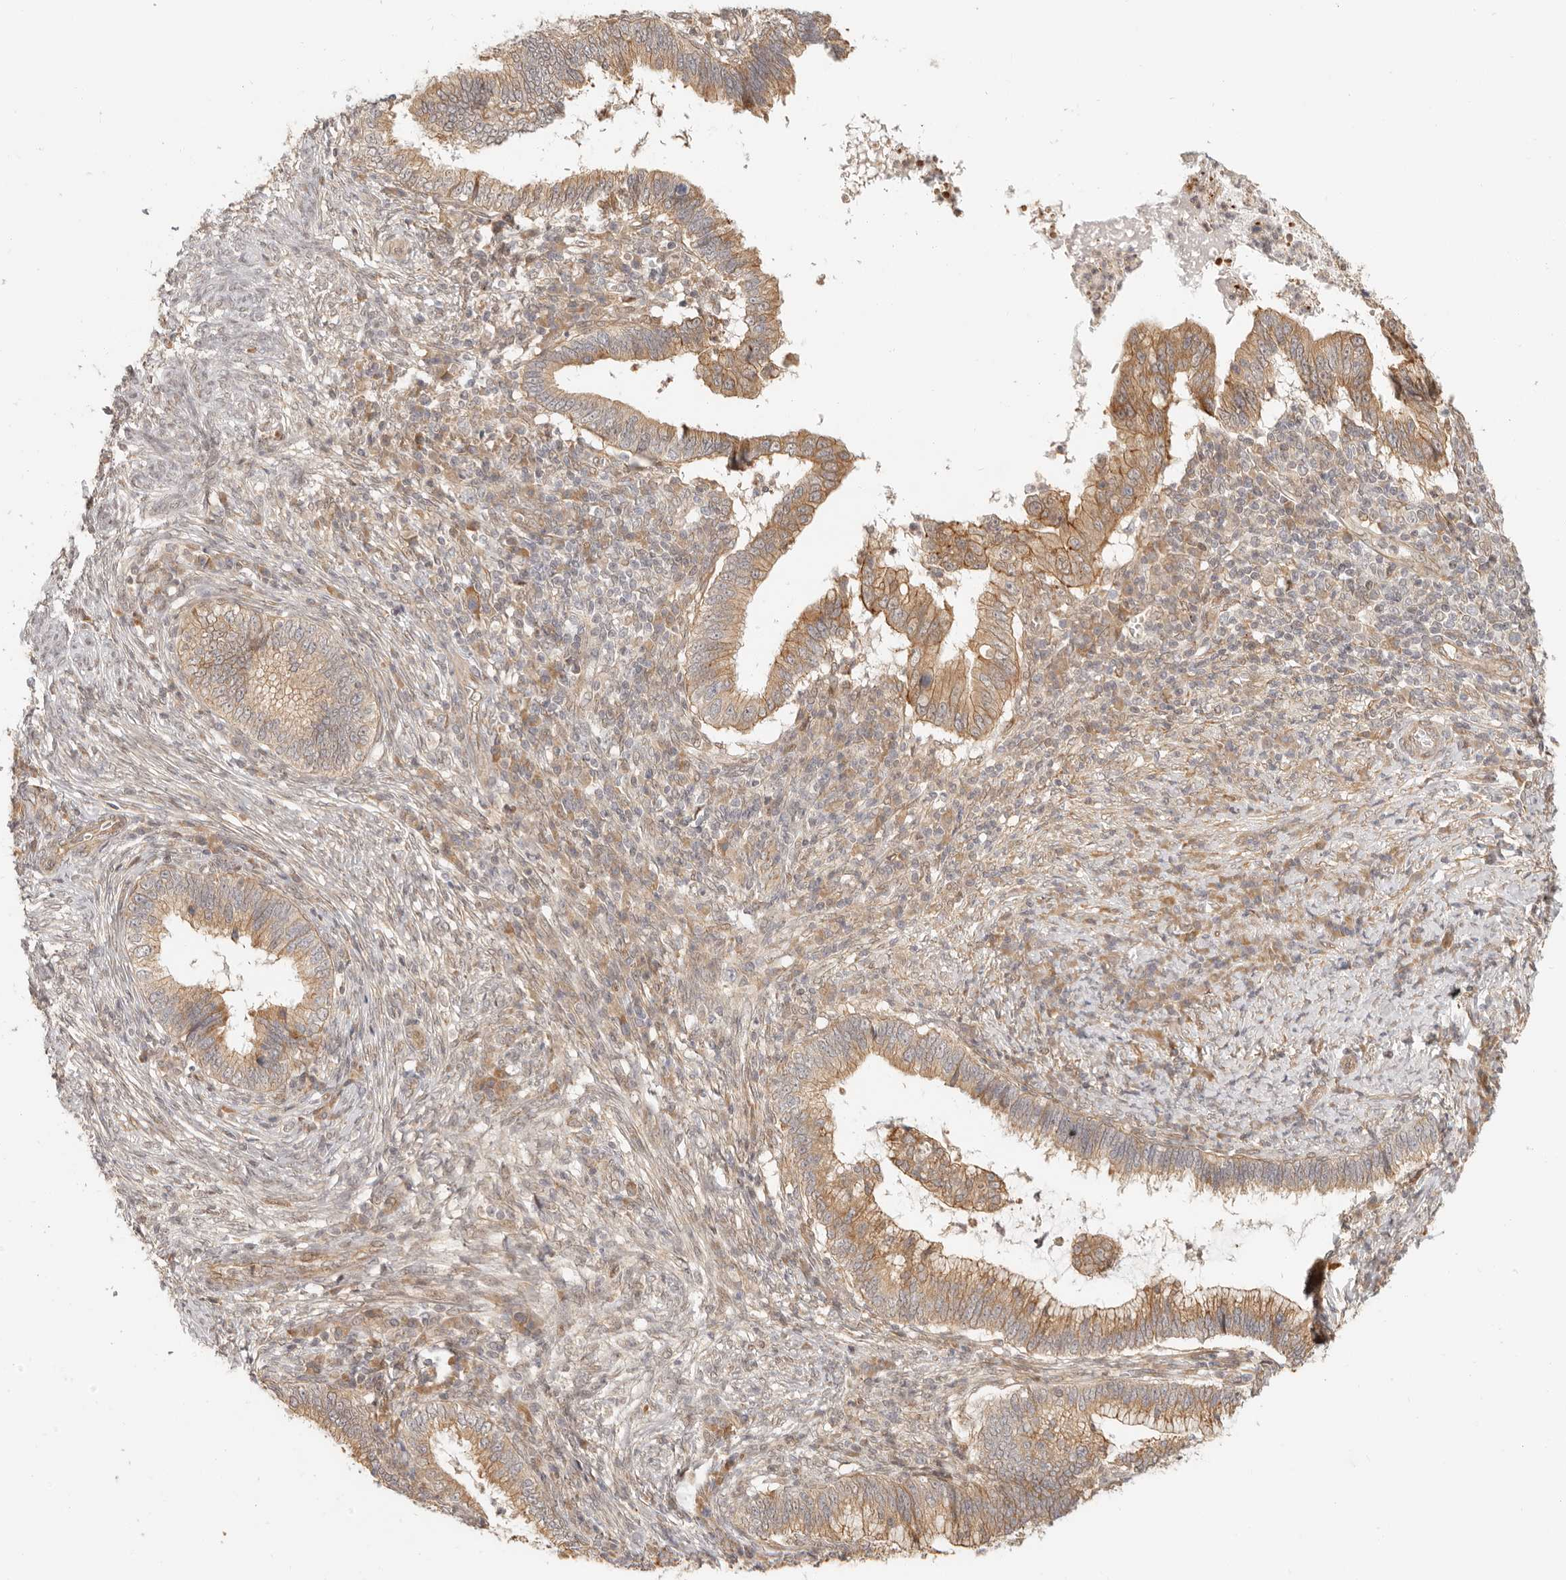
{"staining": {"intensity": "moderate", "quantity": ">75%", "location": "cytoplasmic/membranous"}, "tissue": "cervical cancer", "cell_type": "Tumor cells", "image_type": "cancer", "snomed": [{"axis": "morphology", "description": "Adenocarcinoma, NOS"}, {"axis": "topography", "description": "Cervix"}], "caption": "Adenocarcinoma (cervical) was stained to show a protein in brown. There is medium levels of moderate cytoplasmic/membranous positivity in approximately >75% of tumor cells.", "gene": "TUFT1", "patient": {"sex": "female", "age": 36}}